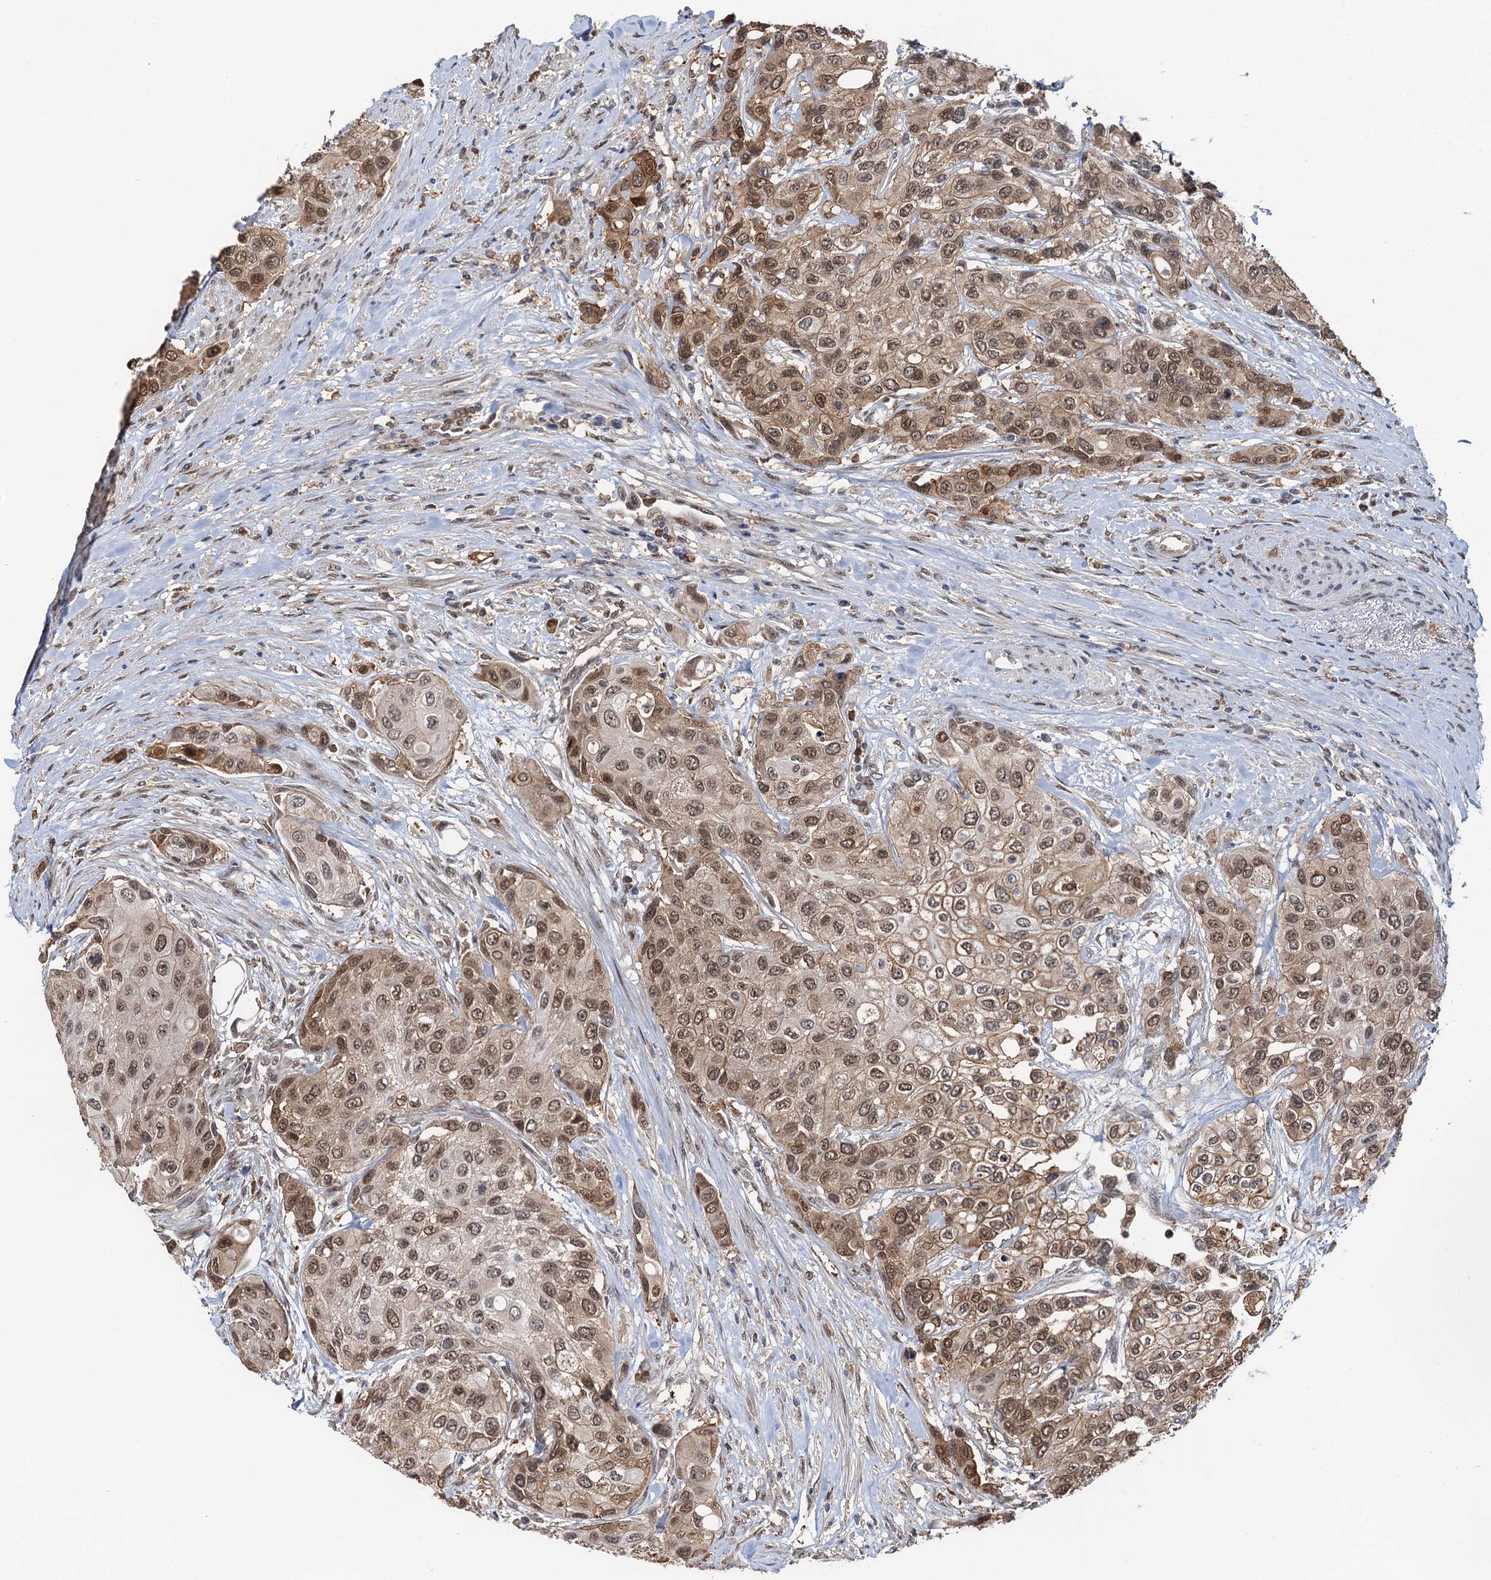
{"staining": {"intensity": "moderate", "quantity": ">75%", "location": "cytoplasmic/membranous,nuclear"}, "tissue": "urothelial cancer", "cell_type": "Tumor cells", "image_type": "cancer", "snomed": [{"axis": "morphology", "description": "Normal tissue, NOS"}, {"axis": "morphology", "description": "Urothelial carcinoma, High grade"}, {"axis": "topography", "description": "Vascular tissue"}, {"axis": "topography", "description": "Urinary bladder"}], "caption": "There is medium levels of moderate cytoplasmic/membranous and nuclear expression in tumor cells of urothelial carcinoma (high-grade), as demonstrated by immunohistochemical staining (brown color).", "gene": "ZNF609", "patient": {"sex": "female", "age": 56}}